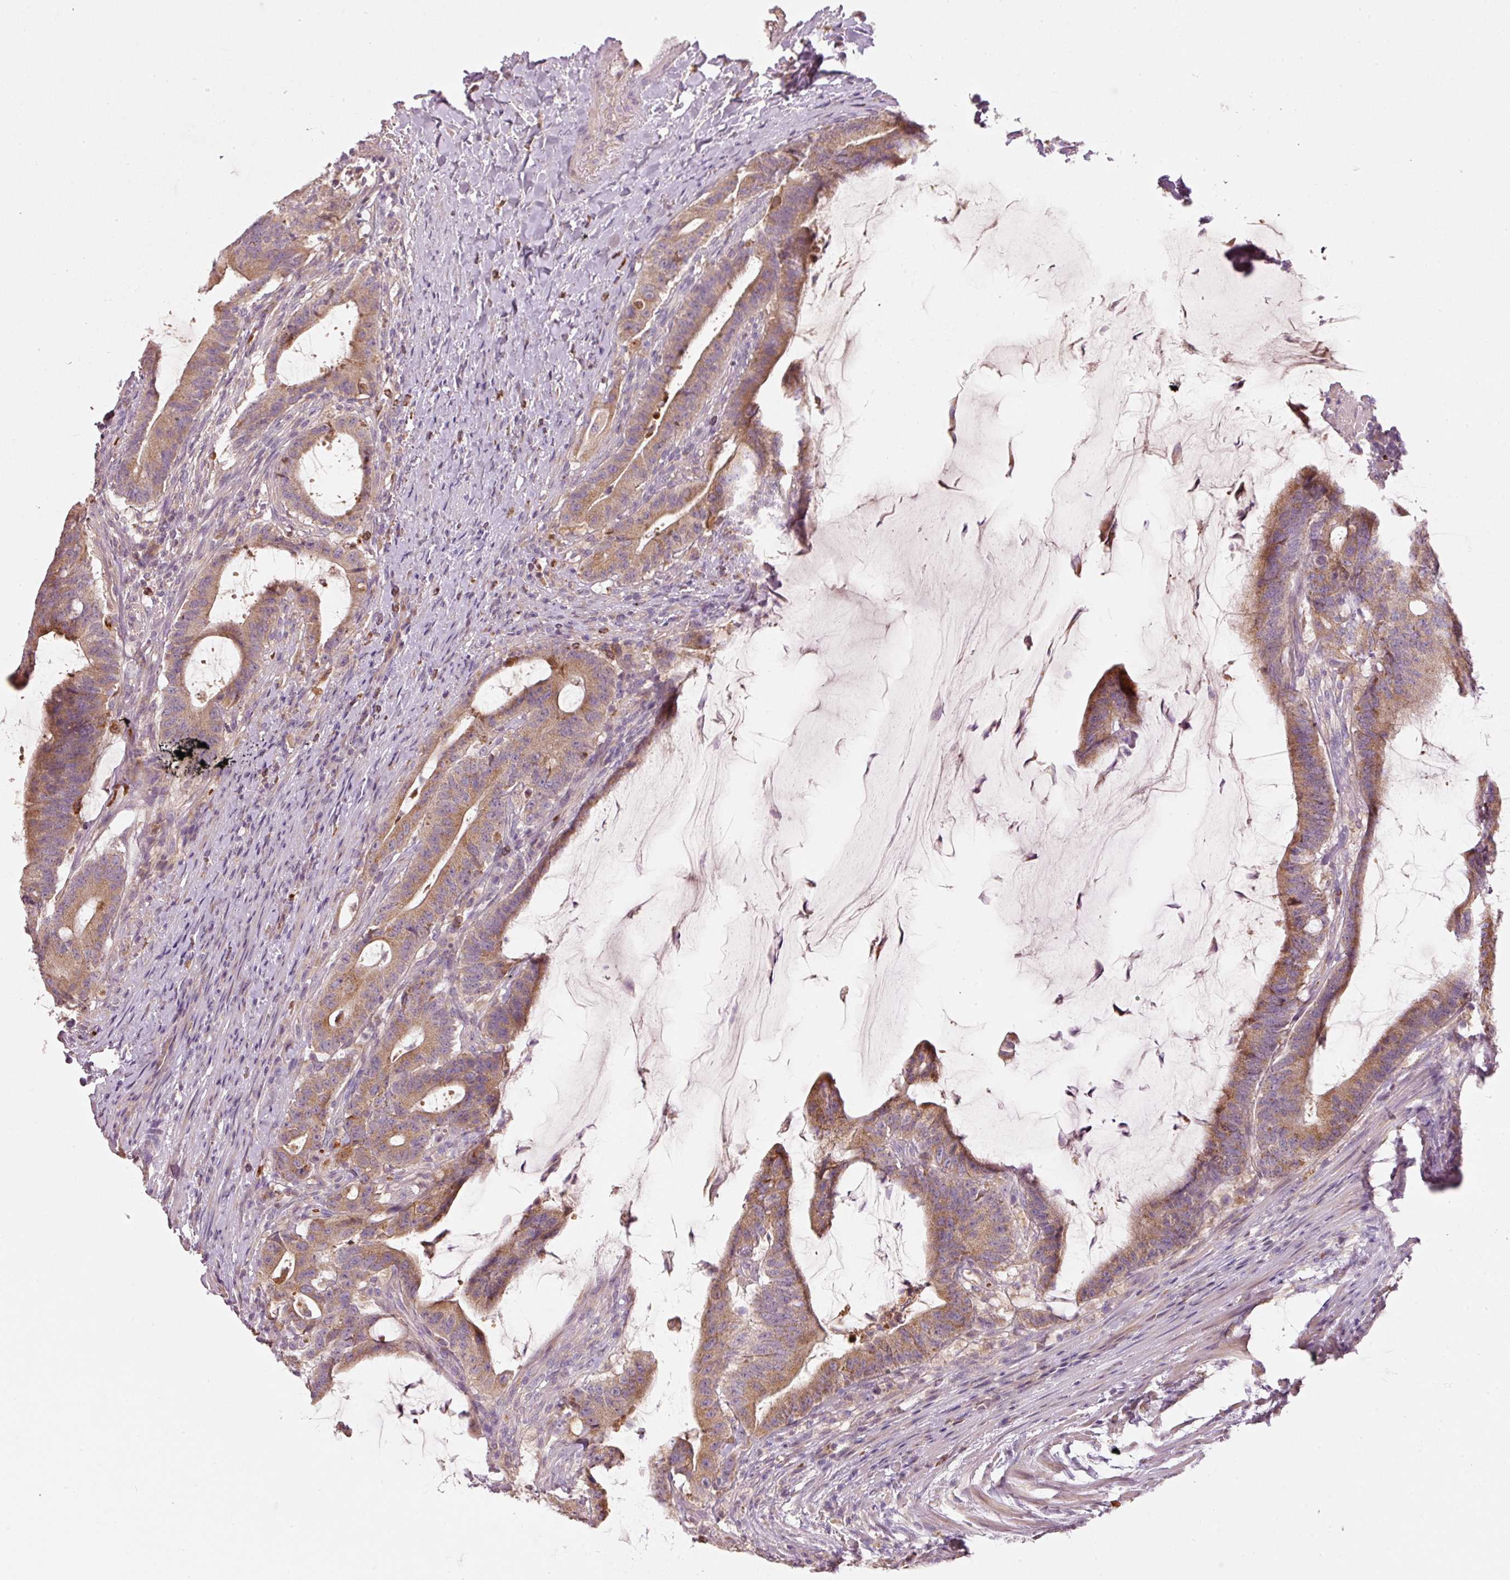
{"staining": {"intensity": "moderate", "quantity": ">75%", "location": "cytoplasmic/membranous"}, "tissue": "colorectal cancer", "cell_type": "Tumor cells", "image_type": "cancer", "snomed": [{"axis": "morphology", "description": "Adenocarcinoma, NOS"}, {"axis": "topography", "description": "Colon"}], "caption": "Protein expression analysis of colorectal cancer shows moderate cytoplasmic/membranous staining in about >75% of tumor cells. Nuclei are stained in blue.", "gene": "KLHL21", "patient": {"sex": "female", "age": 43}}